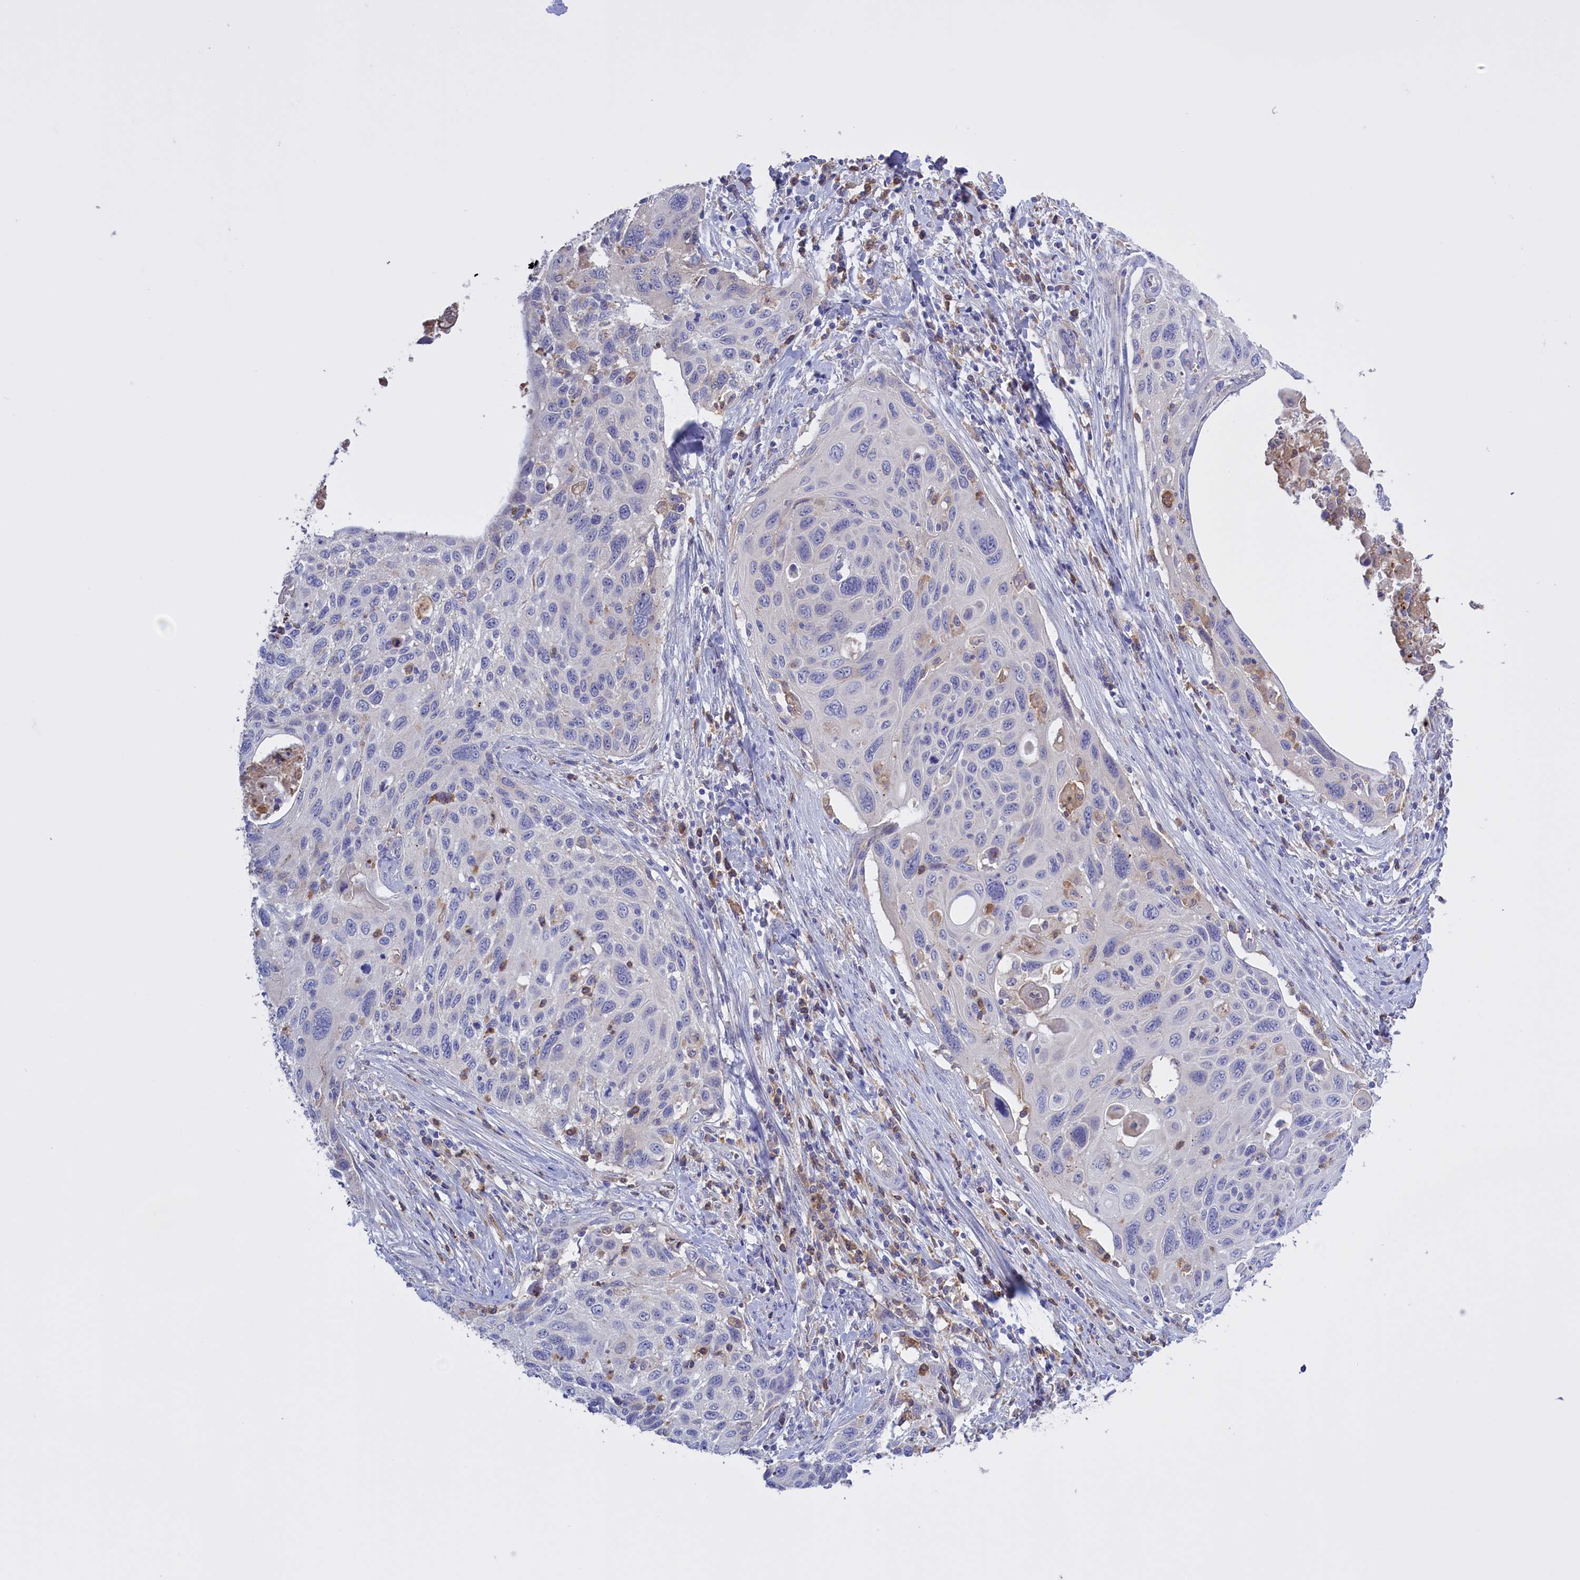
{"staining": {"intensity": "negative", "quantity": "none", "location": "none"}, "tissue": "cervical cancer", "cell_type": "Tumor cells", "image_type": "cancer", "snomed": [{"axis": "morphology", "description": "Squamous cell carcinoma, NOS"}, {"axis": "topography", "description": "Cervix"}], "caption": "This histopathology image is of cervical cancer stained with immunohistochemistry (IHC) to label a protein in brown with the nuclei are counter-stained blue. There is no staining in tumor cells.", "gene": "FAM149B1", "patient": {"sex": "female", "age": 70}}